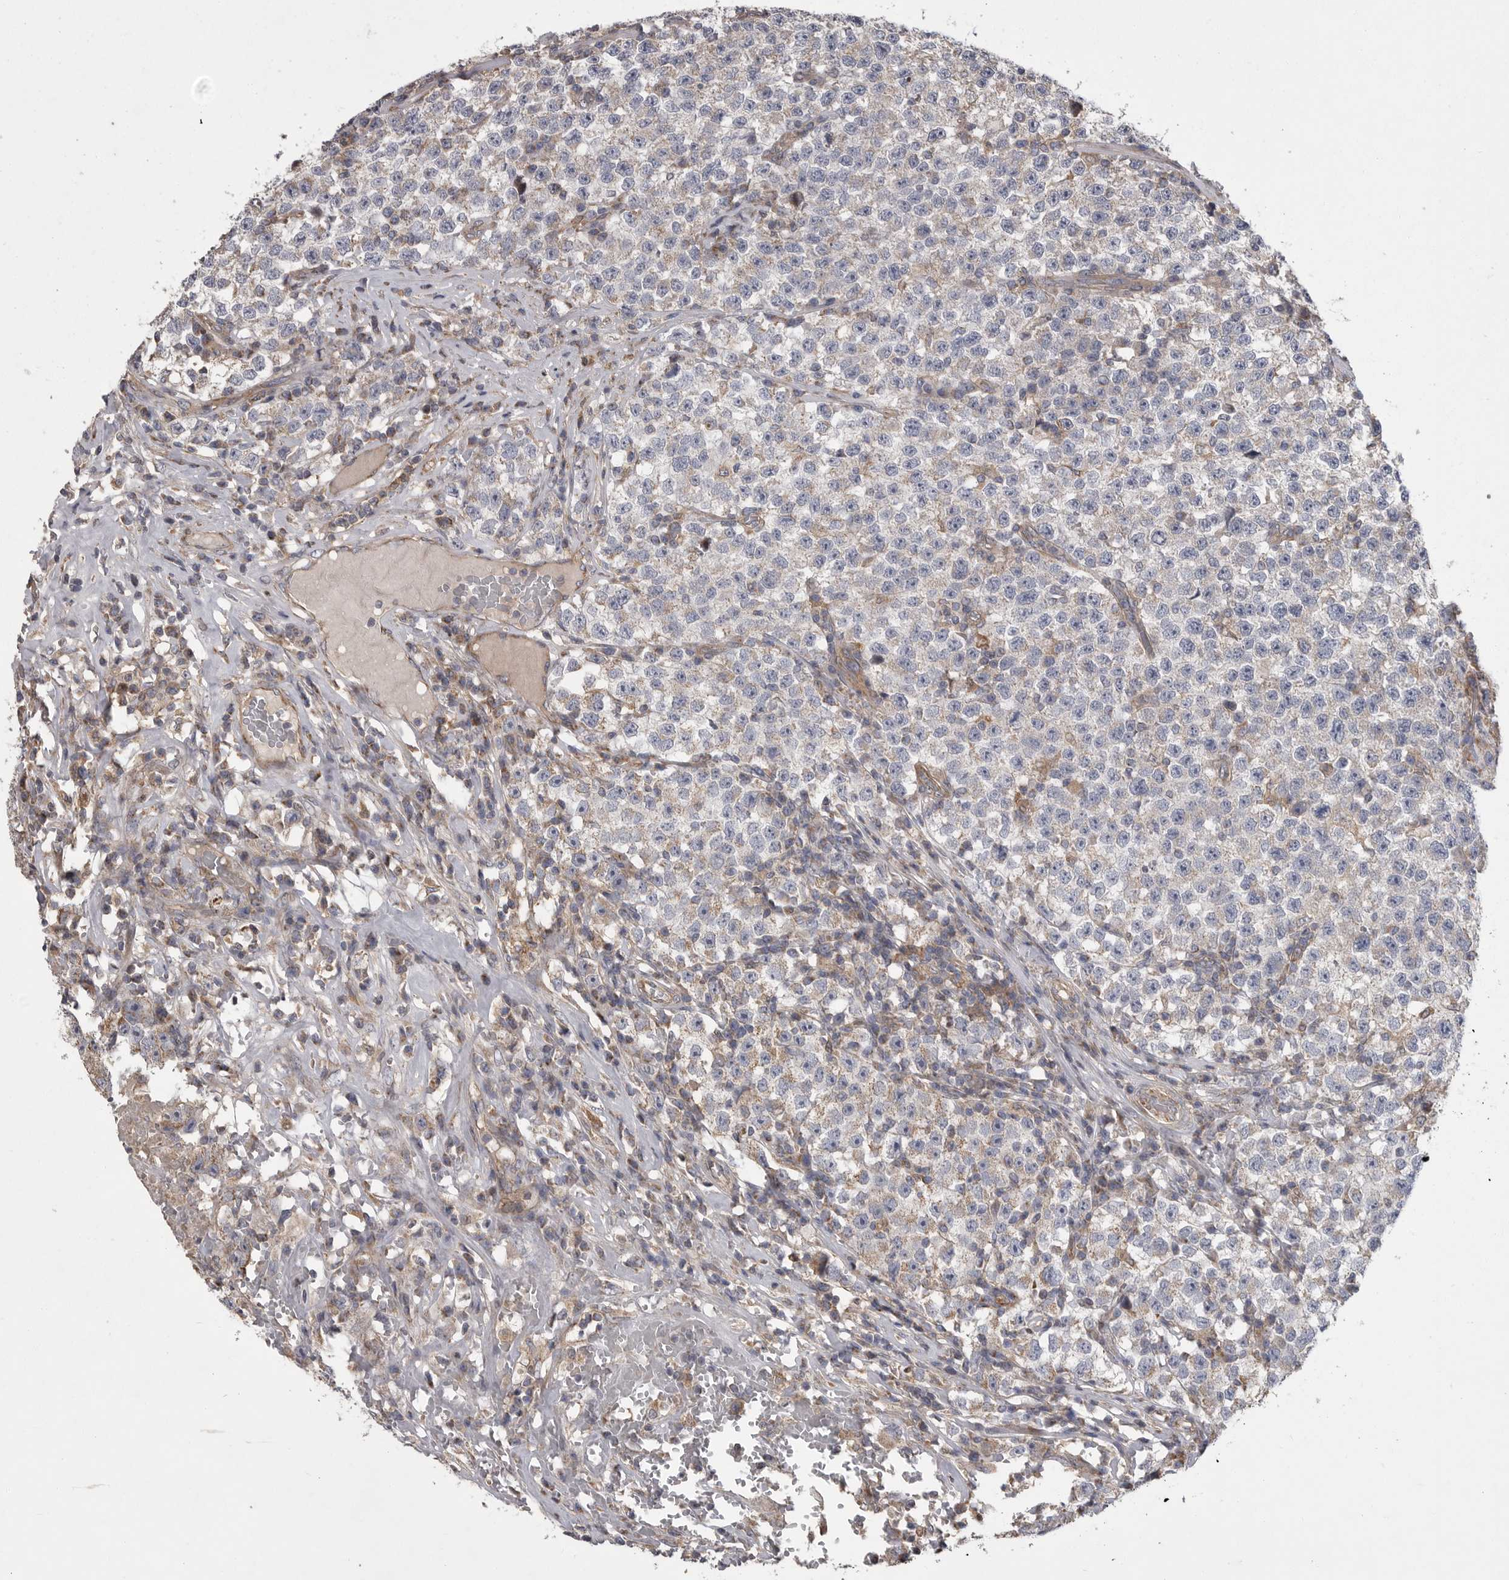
{"staining": {"intensity": "negative", "quantity": "none", "location": "none"}, "tissue": "testis cancer", "cell_type": "Tumor cells", "image_type": "cancer", "snomed": [{"axis": "morphology", "description": "Seminoma, NOS"}, {"axis": "topography", "description": "Testis"}], "caption": "There is no significant positivity in tumor cells of seminoma (testis).", "gene": "CRP", "patient": {"sex": "male", "age": 22}}